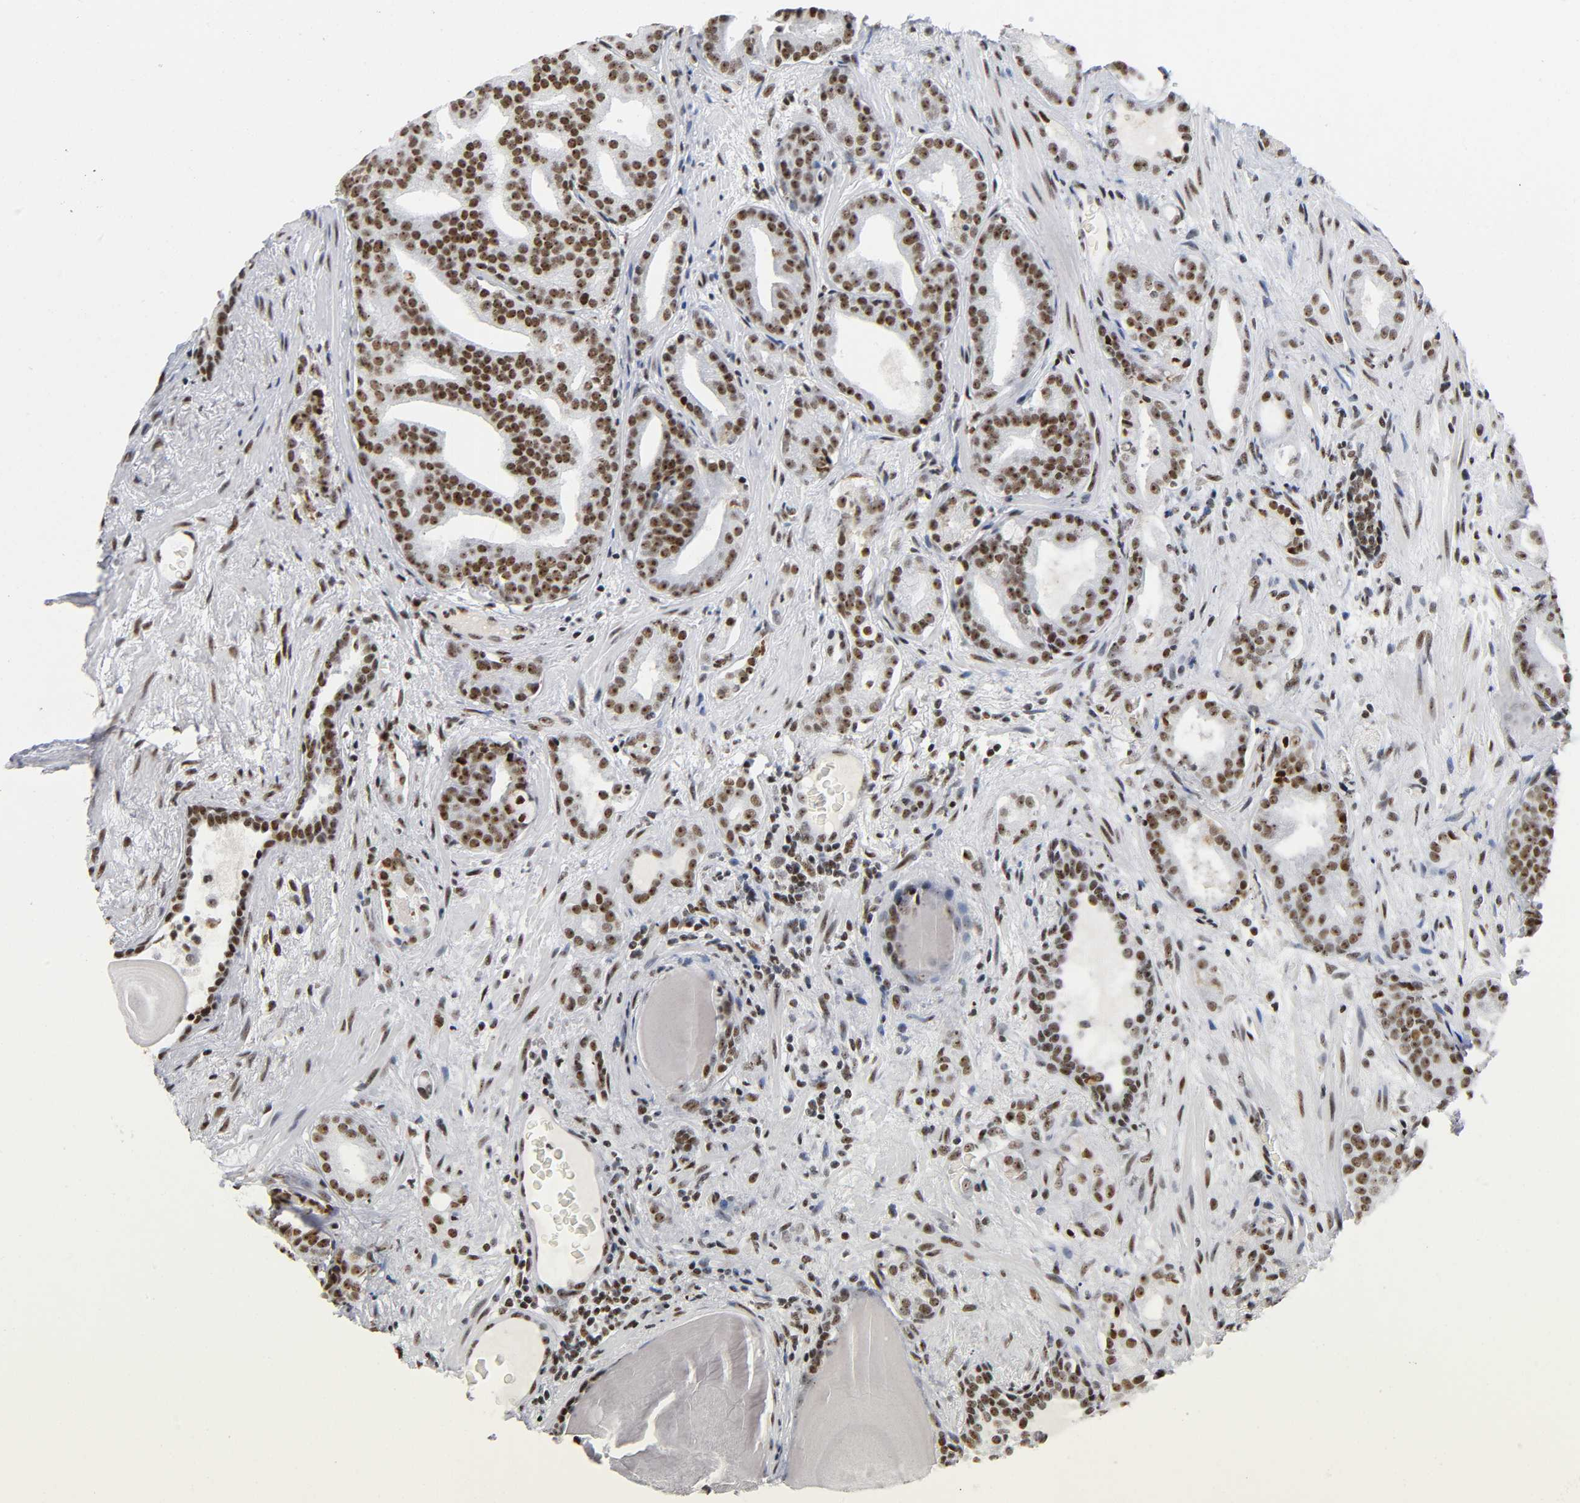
{"staining": {"intensity": "strong", "quantity": ">75%", "location": "nuclear"}, "tissue": "prostate cancer", "cell_type": "Tumor cells", "image_type": "cancer", "snomed": [{"axis": "morphology", "description": "Adenocarcinoma, Low grade"}, {"axis": "topography", "description": "Prostate"}], "caption": "The photomicrograph shows immunohistochemical staining of low-grade adenocarcinoma (prostate). There is strong nuclear expression is identified in about >75% of tumor cells. (Brightfield microscopy of DAB IHC at high magnification).", "gene": "UBTF", "patient": {"sex": "male", "age": 63}}